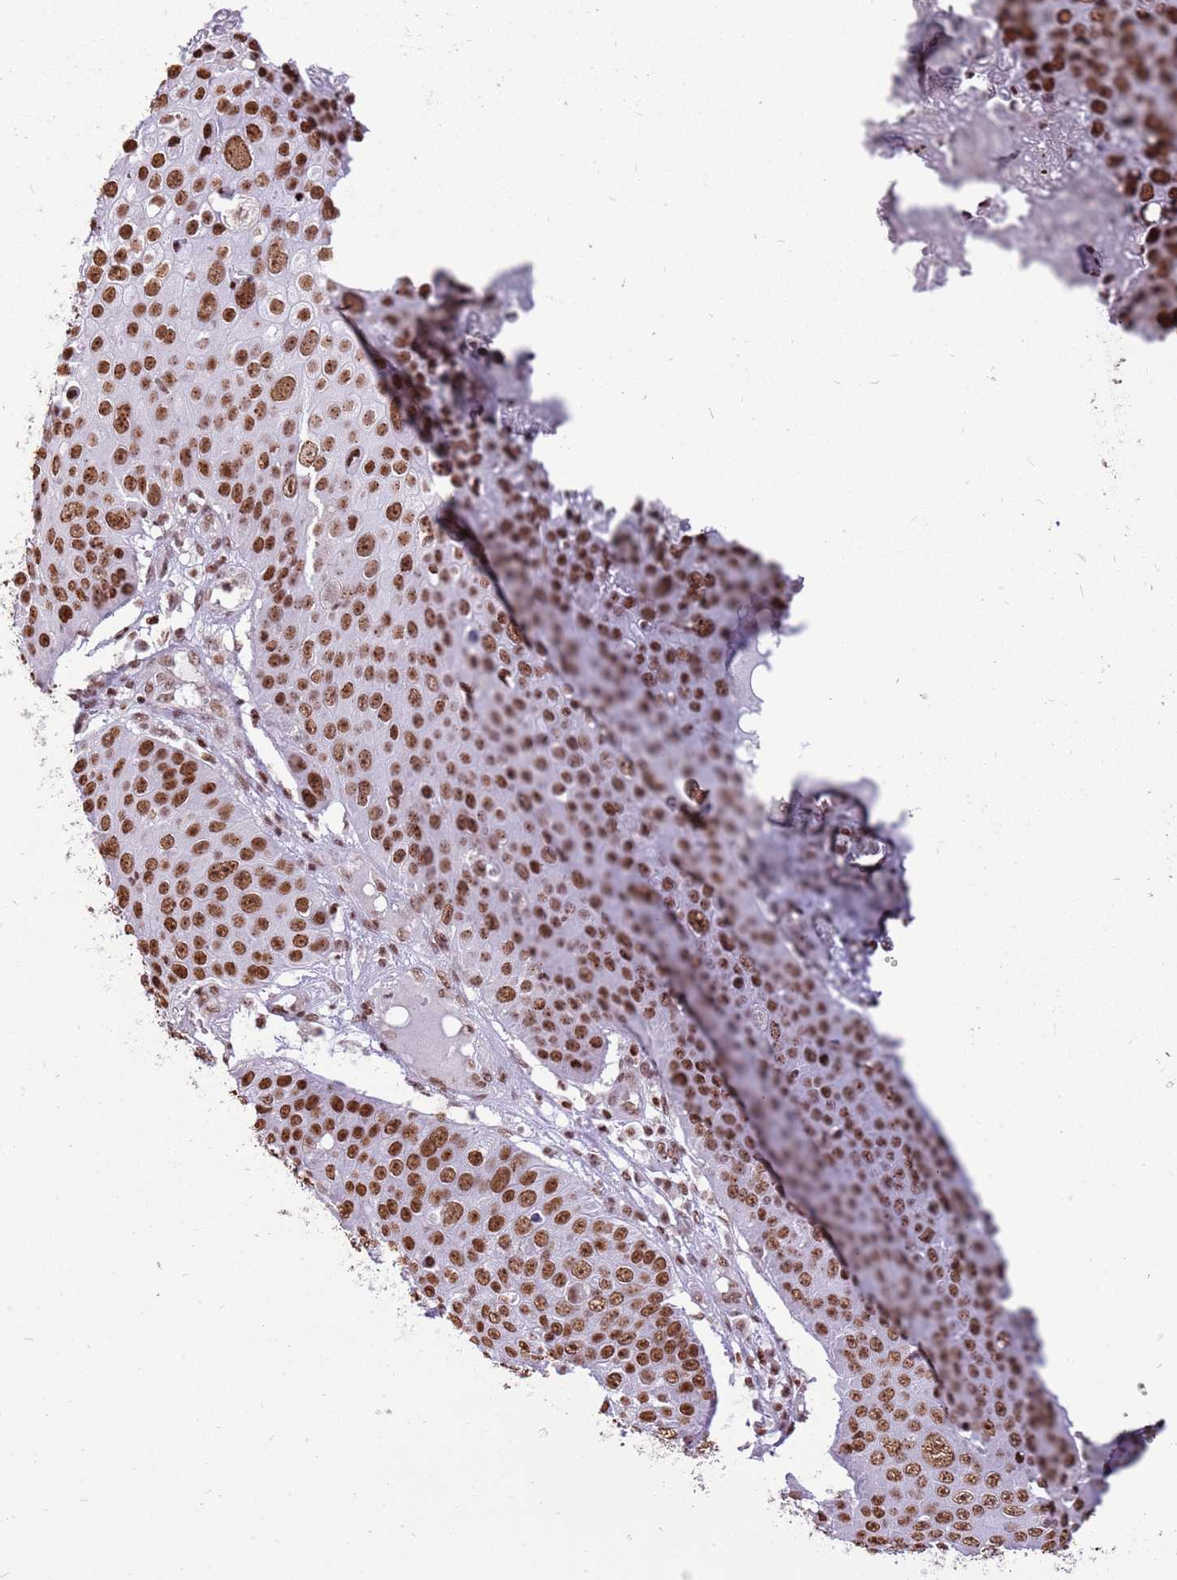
{"staining": {"intensity": "strong", "quantity": ">75%", "location": "nuclear"}, "tissue": "skin cancer", "cell_type": "Tumor cells", "image_type": "cancer", "snomed": [{"axis": "morphology", "description": "Squamous cell carcinoma, NOS"}, {"axis": "topography", "description": "Skin"}], "caption": "This is a micrograph of immunohistochemistry staining of skin cancer (squamous cell carcinoma), which shows strong staining in the nuclear of tumor cells.", "gene": "WASHC4", "patient": {"sex": "male", "age": 71}}